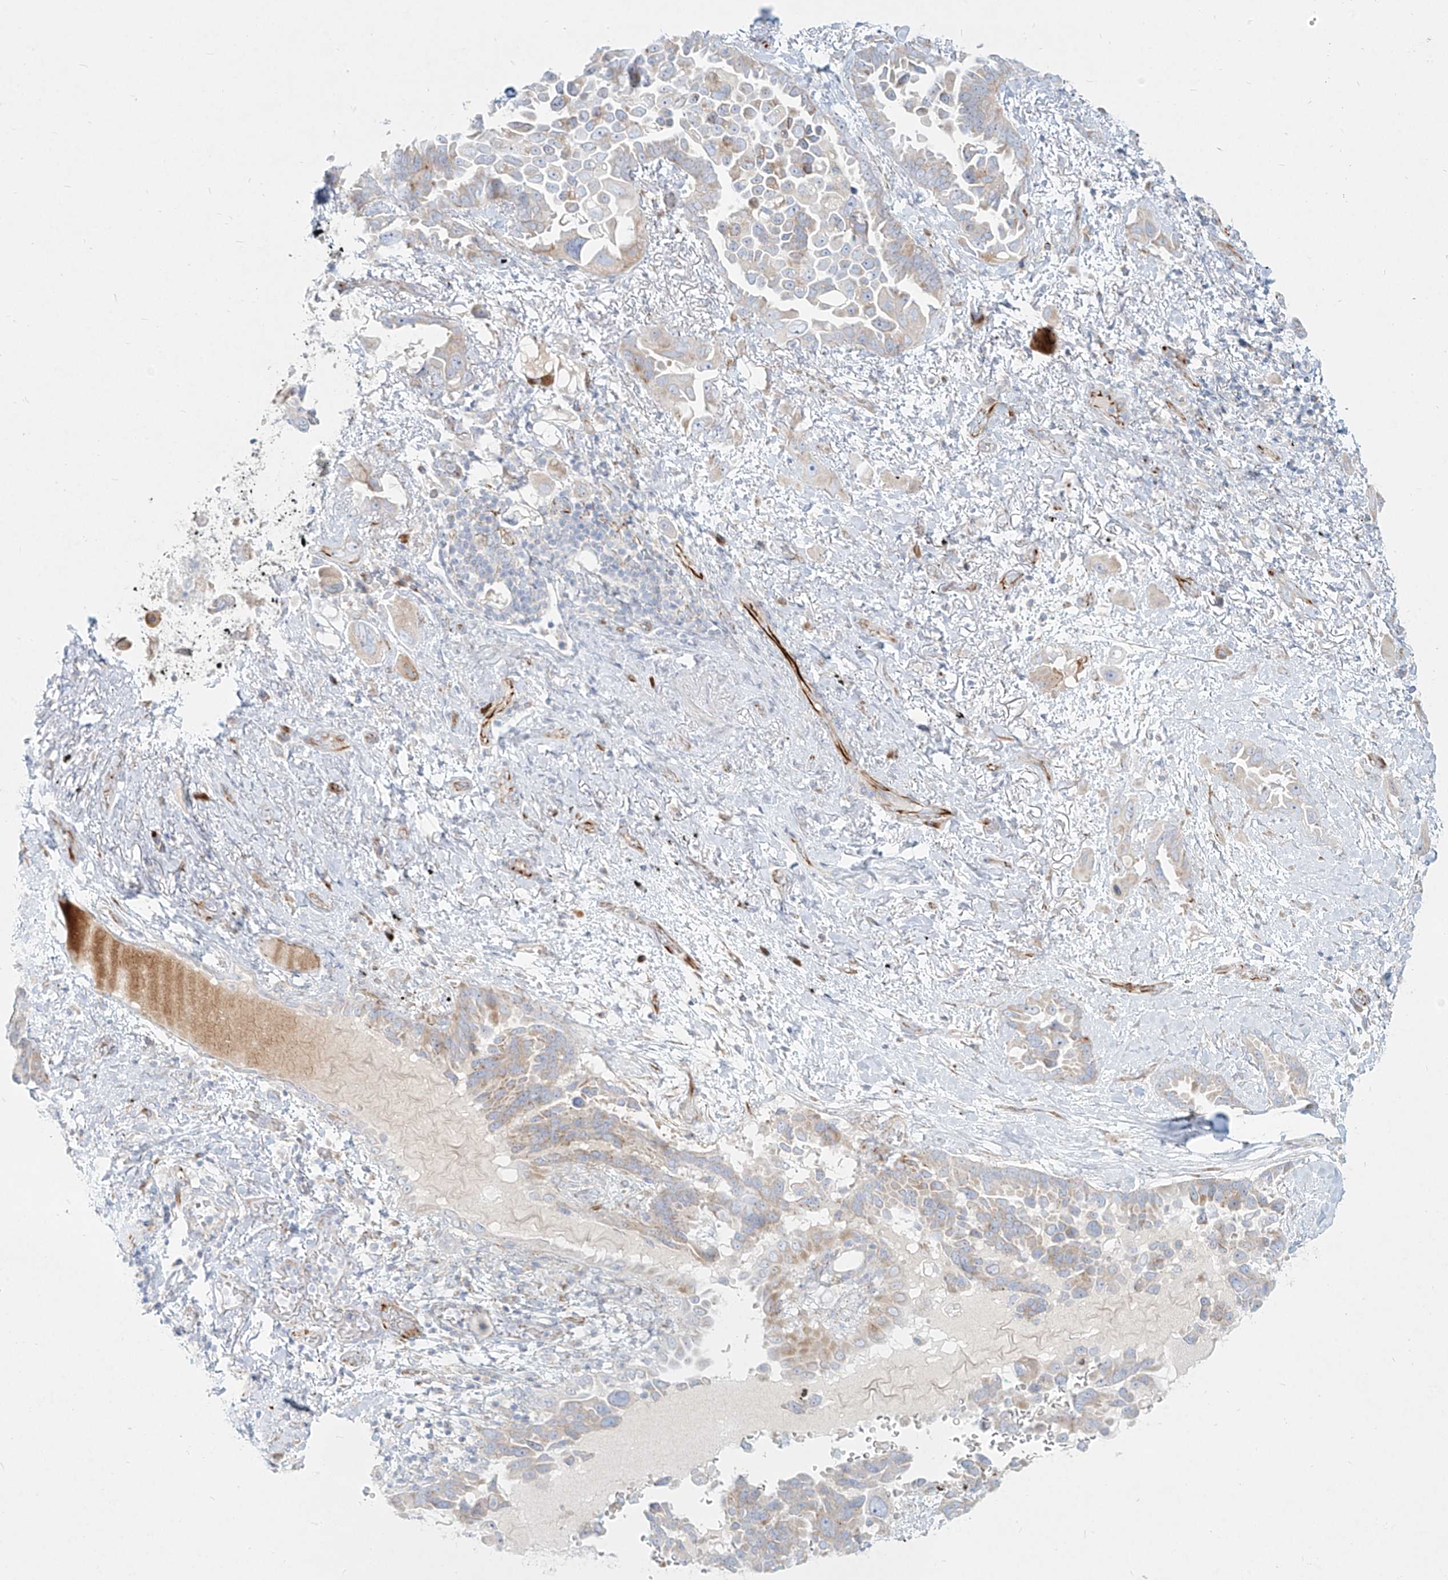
{"staining": {"intensity": "weak", "quantity": "<25%", "location": "cytoplasmic/membranous"}, "tissue": "lung cancer", "cell_type": "Tumor cells", "image_type": "cancer", "snomed": [{"axis": "morphology", "description": "Adenocarcinoma, NOS"}, {"axis": "topography", "description": "Lung"}], "caption": "Lung adenocarcinoma was stained to show a protein in brown. There is no significant positivity in tumor cells. (DAB immunohistochemistry (IHC), high magnification).", "gene": "MTX2", "patient": {"sex": "female", "age": 67}}